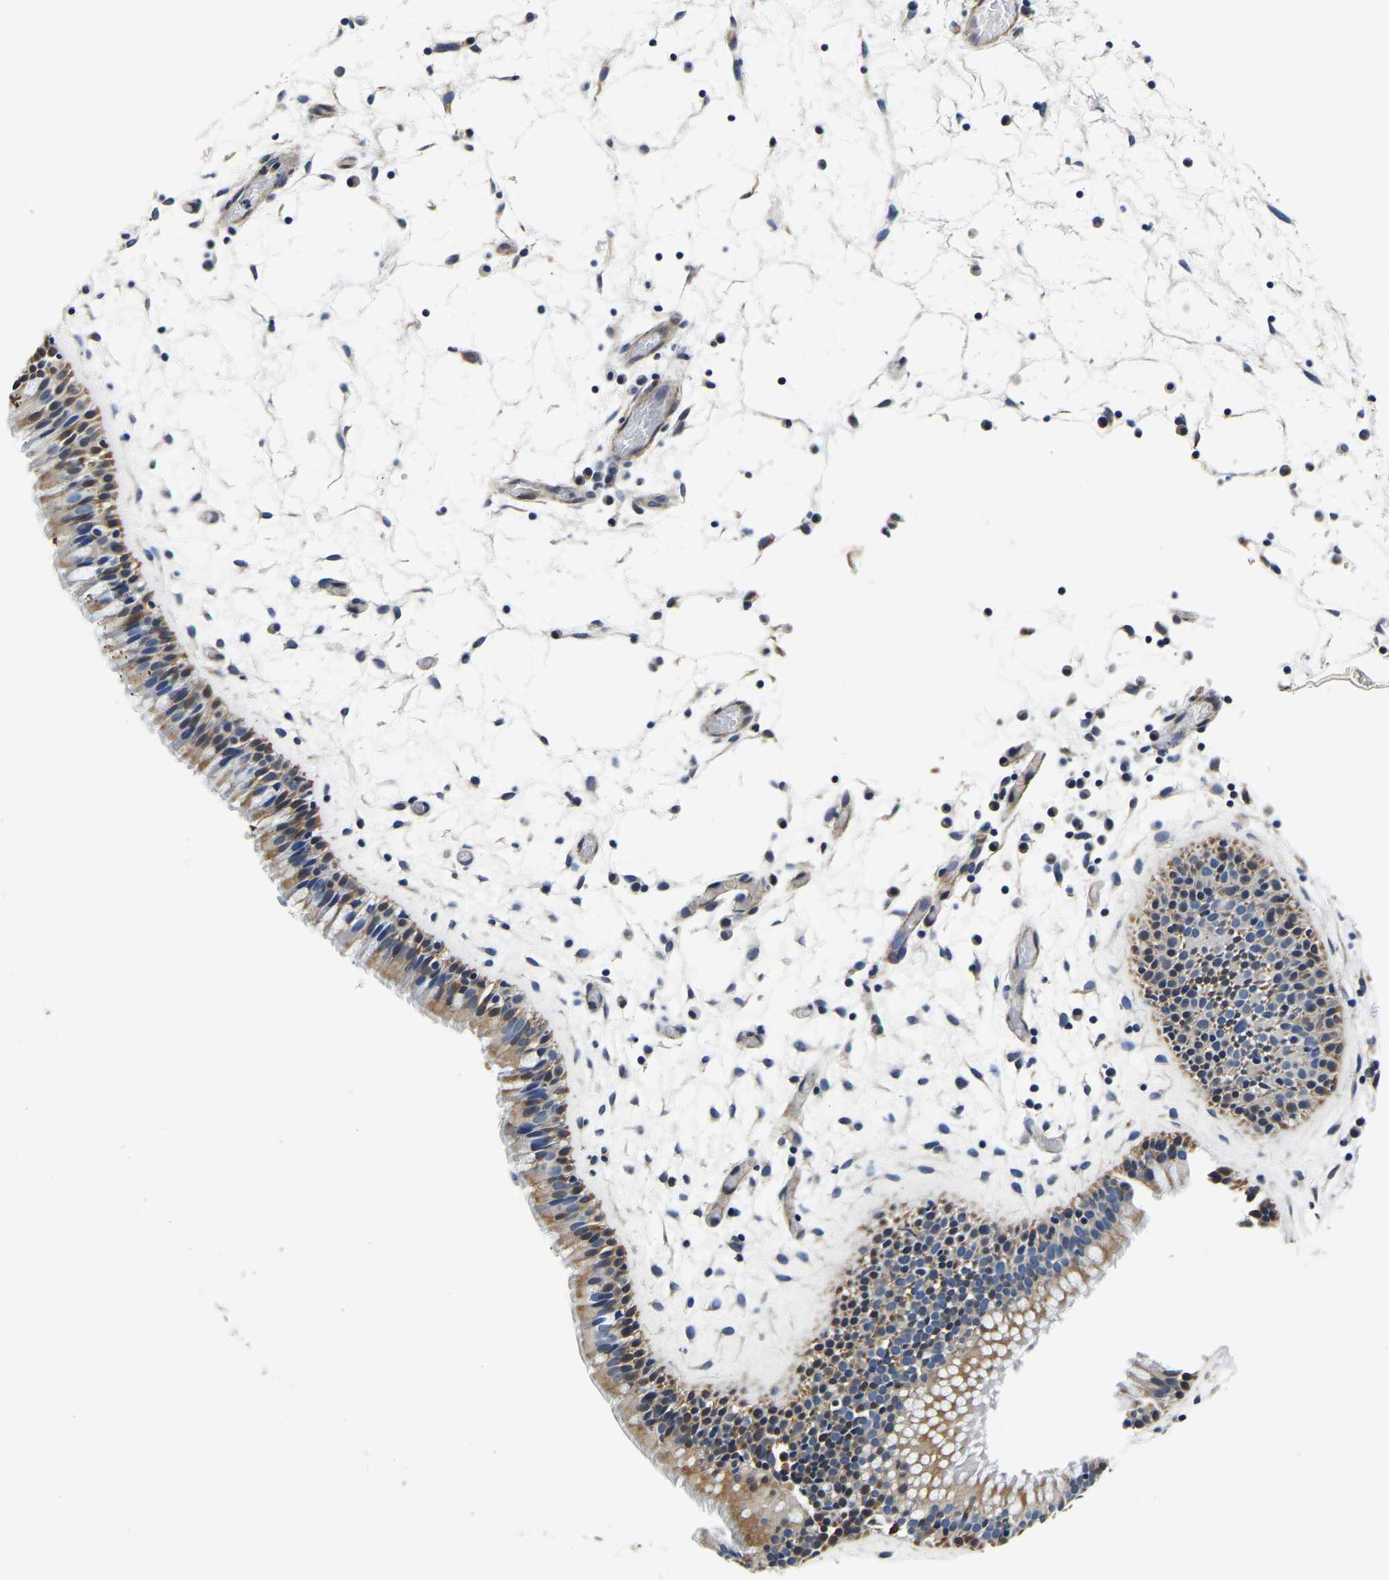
{"staining": {"intensity": "moderate", "quantity": ">75%", "location": "cytoplasmic/membranous"}, "tissue": "nasopharynx", "cell_type": "Respiratory epithelial cells", "image_type": "normal", "snomed": [{"axis": "morphology", "description": "Normal tissue, NOS"}, {"axis": "morphology", "description": "Inflammation, NOS"}, {"axis": "topography", "description": "Nasopharynx"}], "caption": "Immunohistochemistry (IHC) histopathology image of unremarkable human nasopharynx stained for a protein (brown), which shows medium levels of moderate cytoplasmic/membranous staining in about >75% of respiratory epithelial cells.", "gene": "KCTD17", "patient": {"sex": "male", "age": 48}}